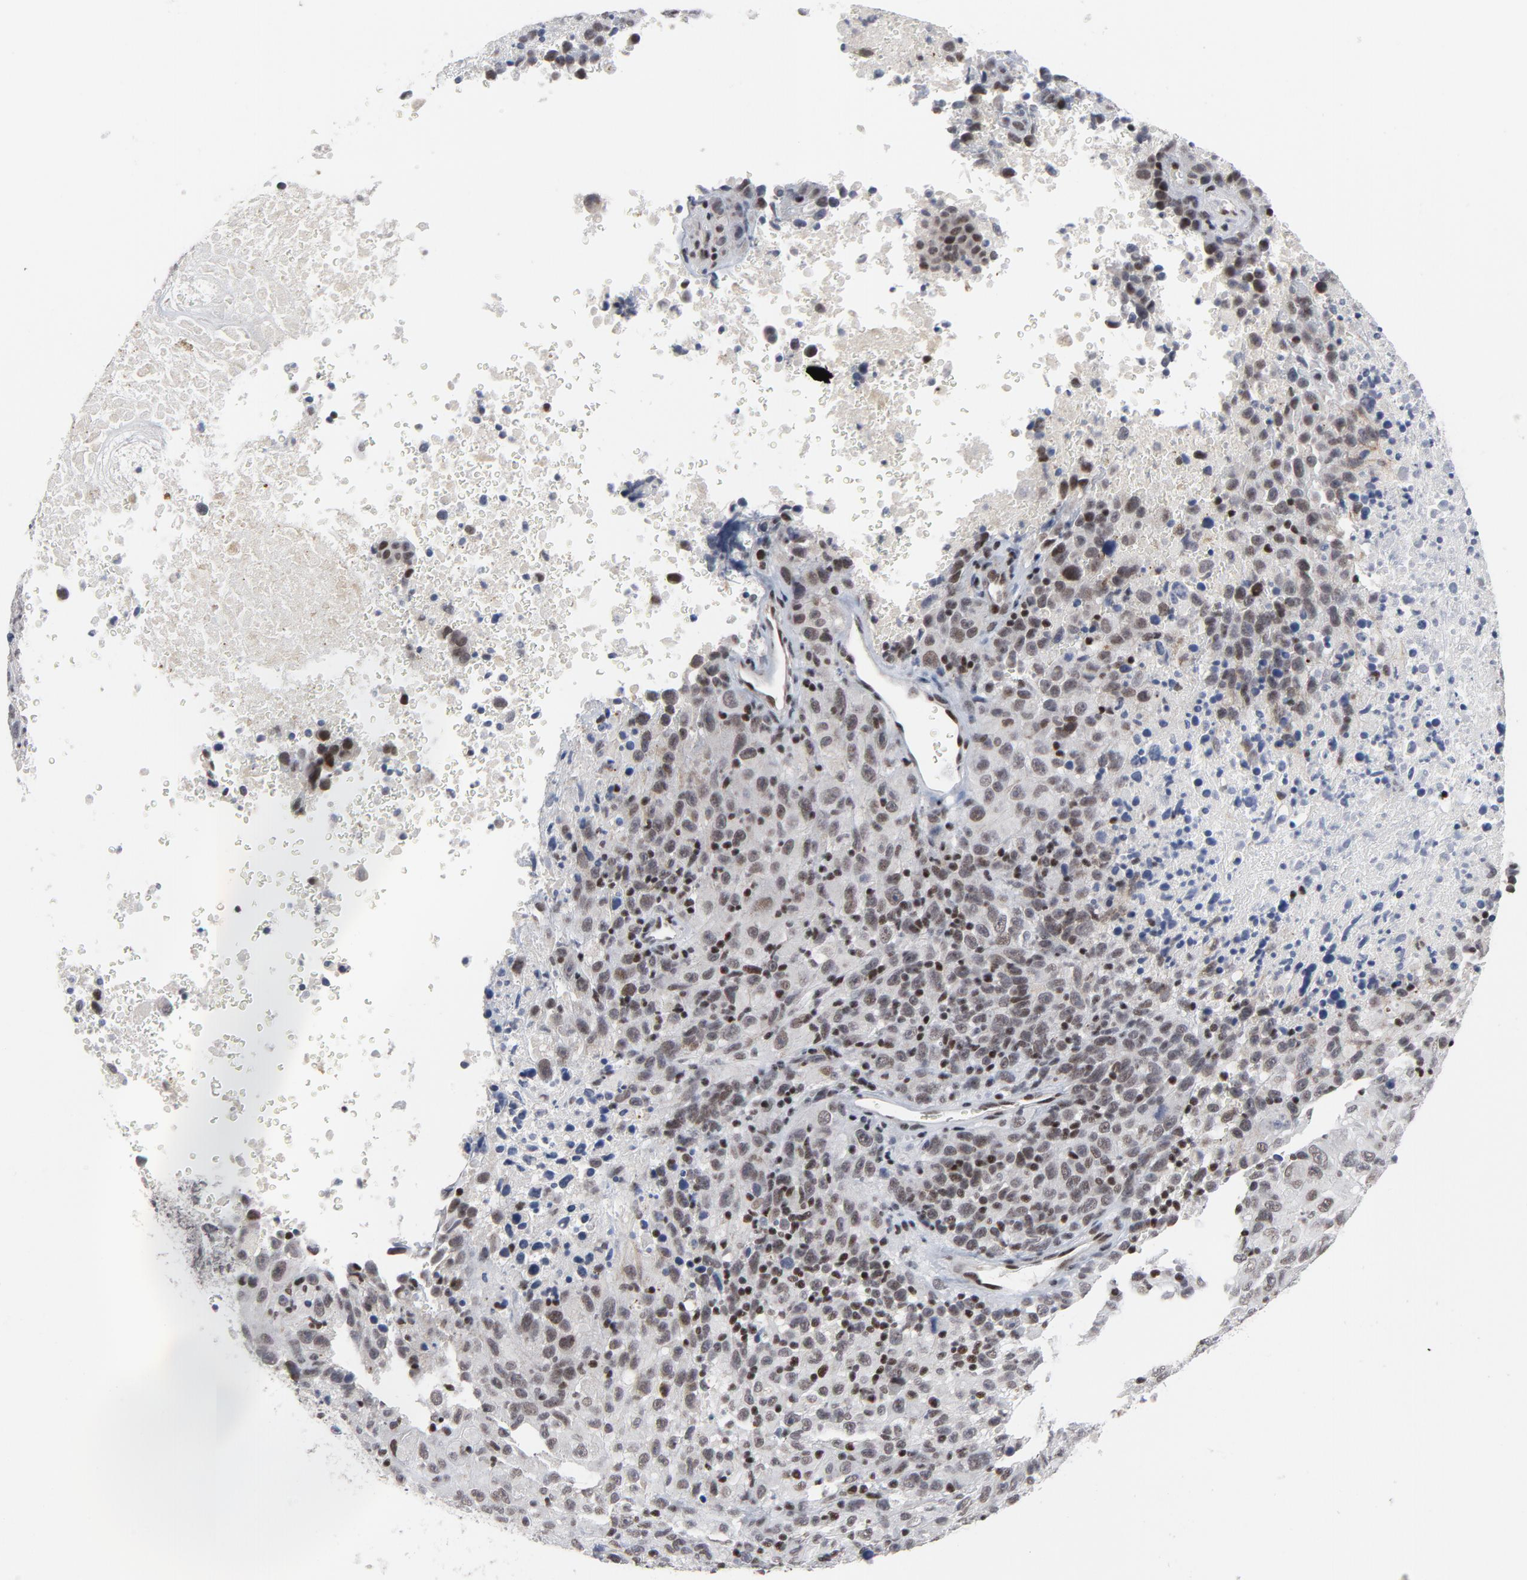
{"staining": {"intensity": "weak", "quantity": ">75%", "location": "nuclear"}, "tissue": "melanoma", "cell_type": "Tumor cells", "image_type": "cancer", "snomed": [{"axis": "morphology", "description": "Malignant melanoma, Metastatic site"}, {"axis": "topography", "description": "Cerebral cortex"}], "caption": "High-power microscopy captured an immunohistochemistry photomicrograph of malignant melanoma (metastatic site), revealing weak nuclear expression in about >75% of tumor cells.", "gene": "GABPA", "patient": {"sex": "female", "age": 52}}